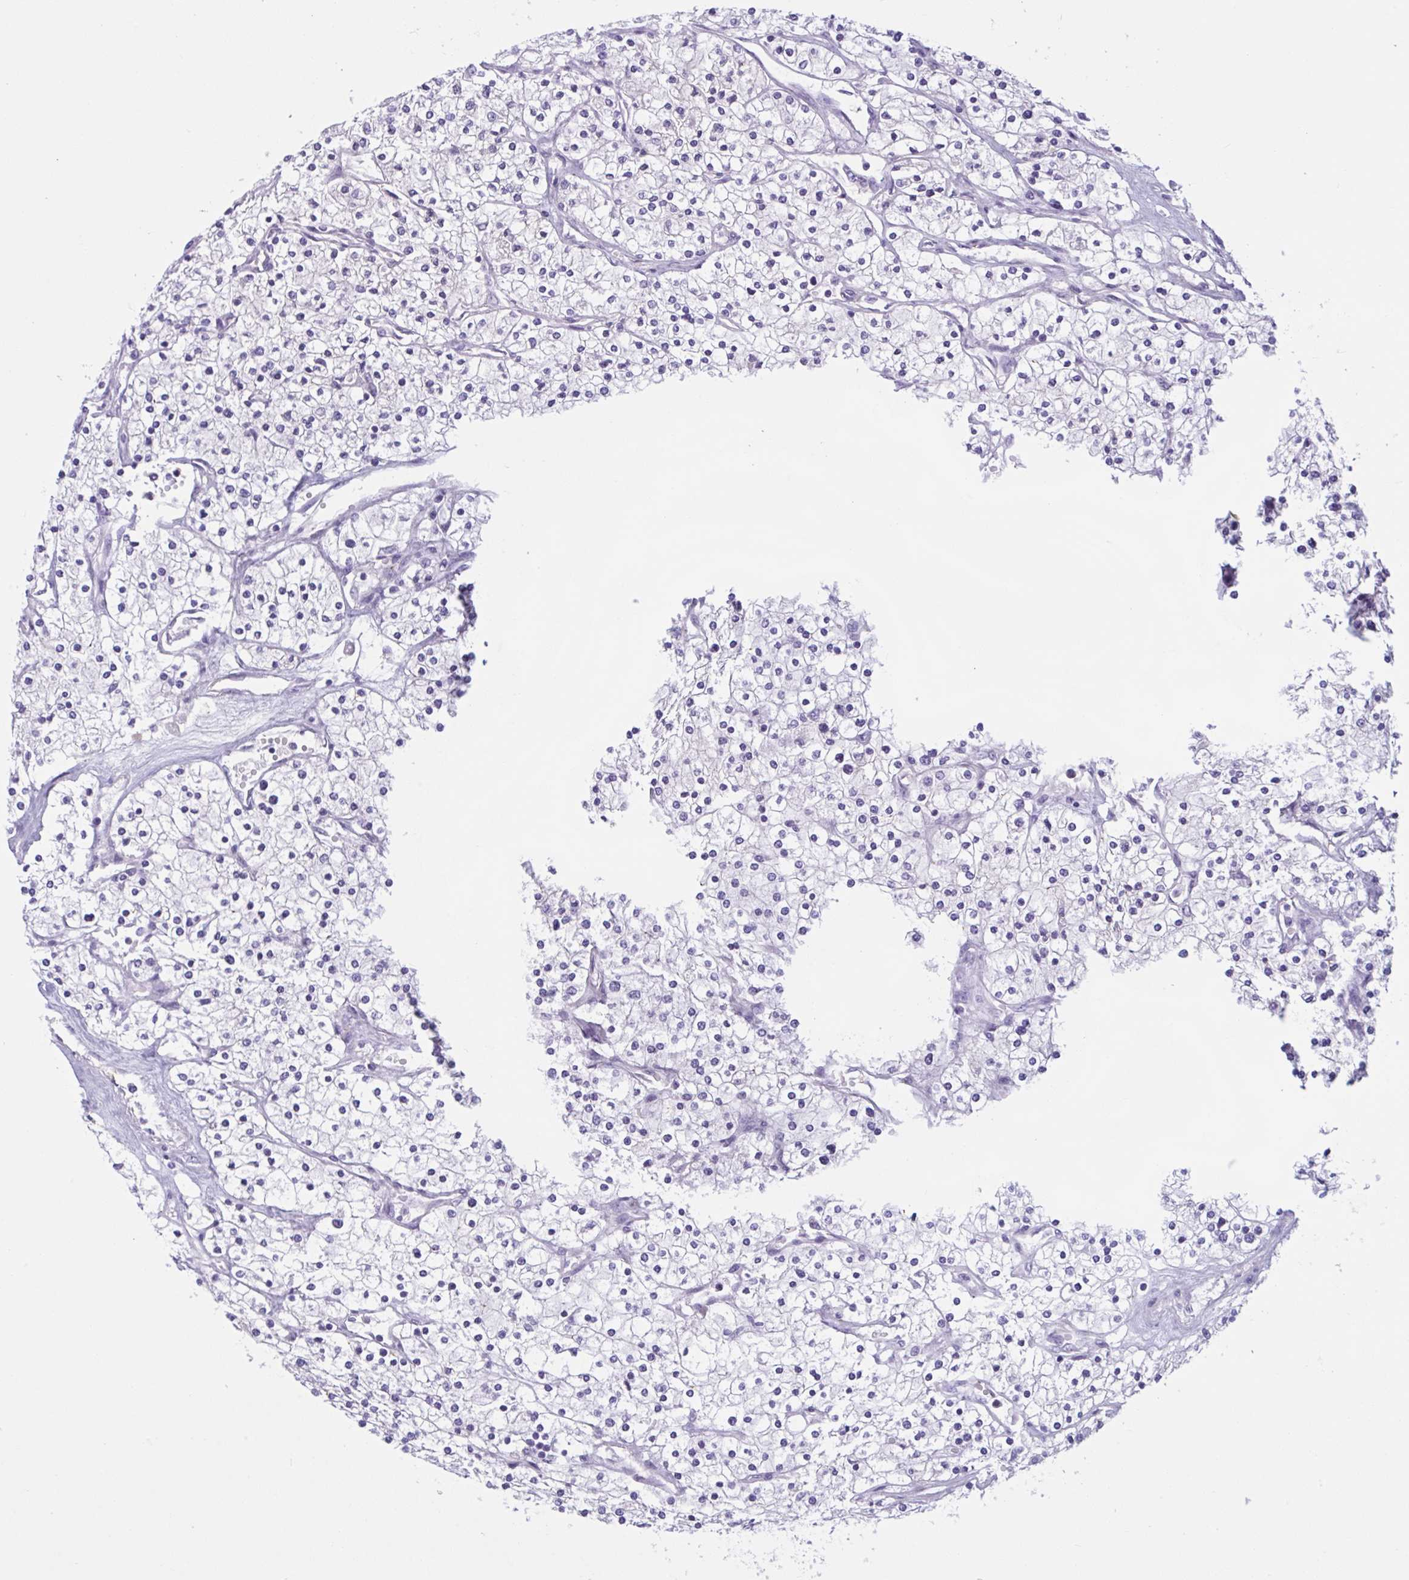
{"staining": {"intensity": "negative", "quantity": "none", "location": "none"}, "tissue": "renal cancer", "cell_type": "Tumor cells", "image_type": "cancer", "snomed": [{"axis": "morphology", "description": "Adenocarcinoma, NOS"}, {"axis": "topography", "description": "Kidney"}], "caption": "Tumor cells show no significant protein expression in renal adenocarcinoma.", "gene": "WNT9B", "patient": {"sex": "male", "age": 80}}